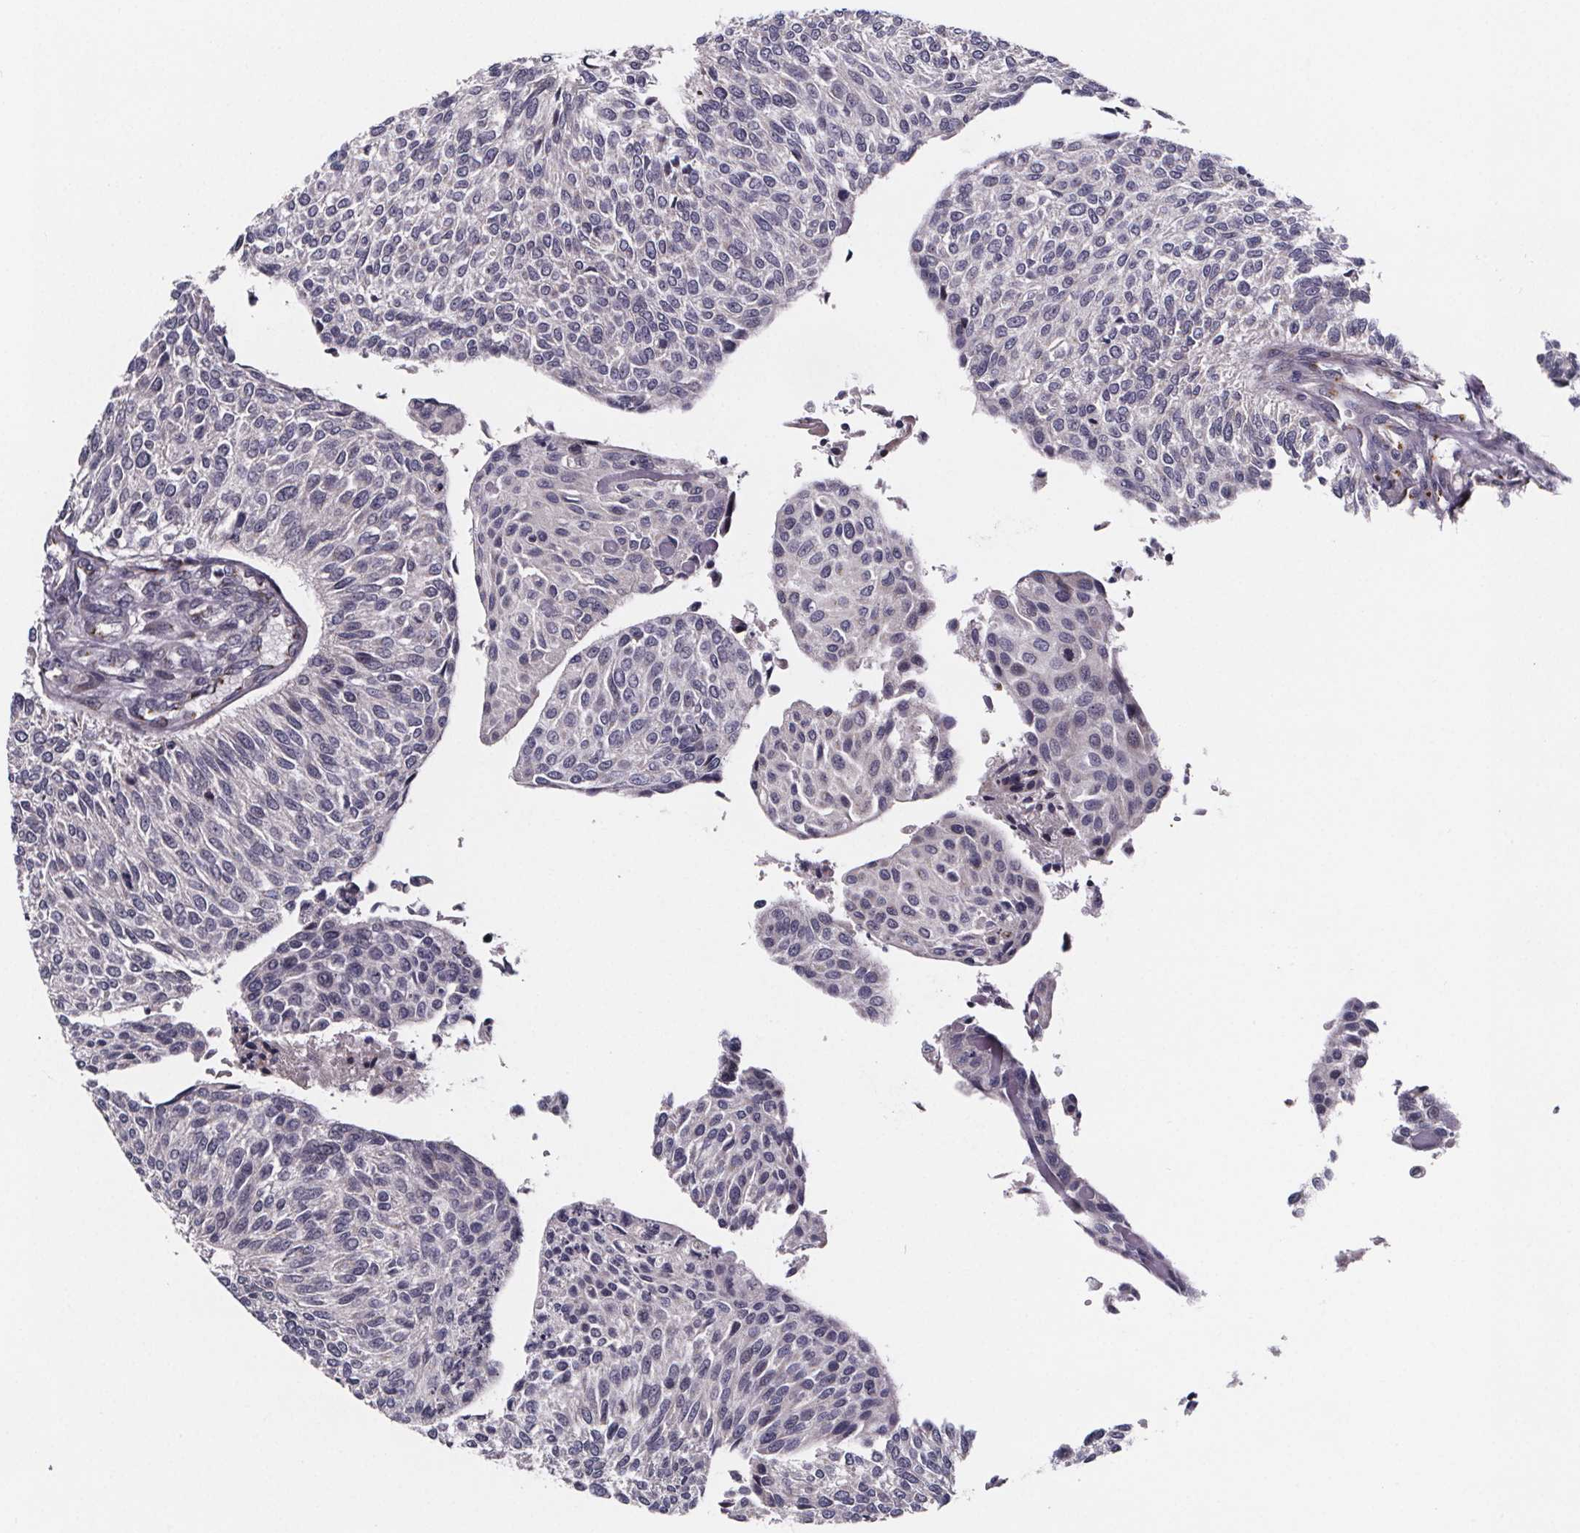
{"staining": {"intensity": "negative", "quantity": "none", "location": "none"}, "tissue": "urothelial cancer", "cell_type": "Tumor cells", "image_type": "cancer", "snomed": [{"axis": "morphology", "description": "Urothelial carcinoma, NOS"}, {"axis": "topography", "description": "Urinary bladder"}], "caption": "Histopathology image shows no protein positivity in tumor cells of transitional cell carcinoma tissue.", "gene": "NDST1", "patient": {"sex": "male", "age": 55}}